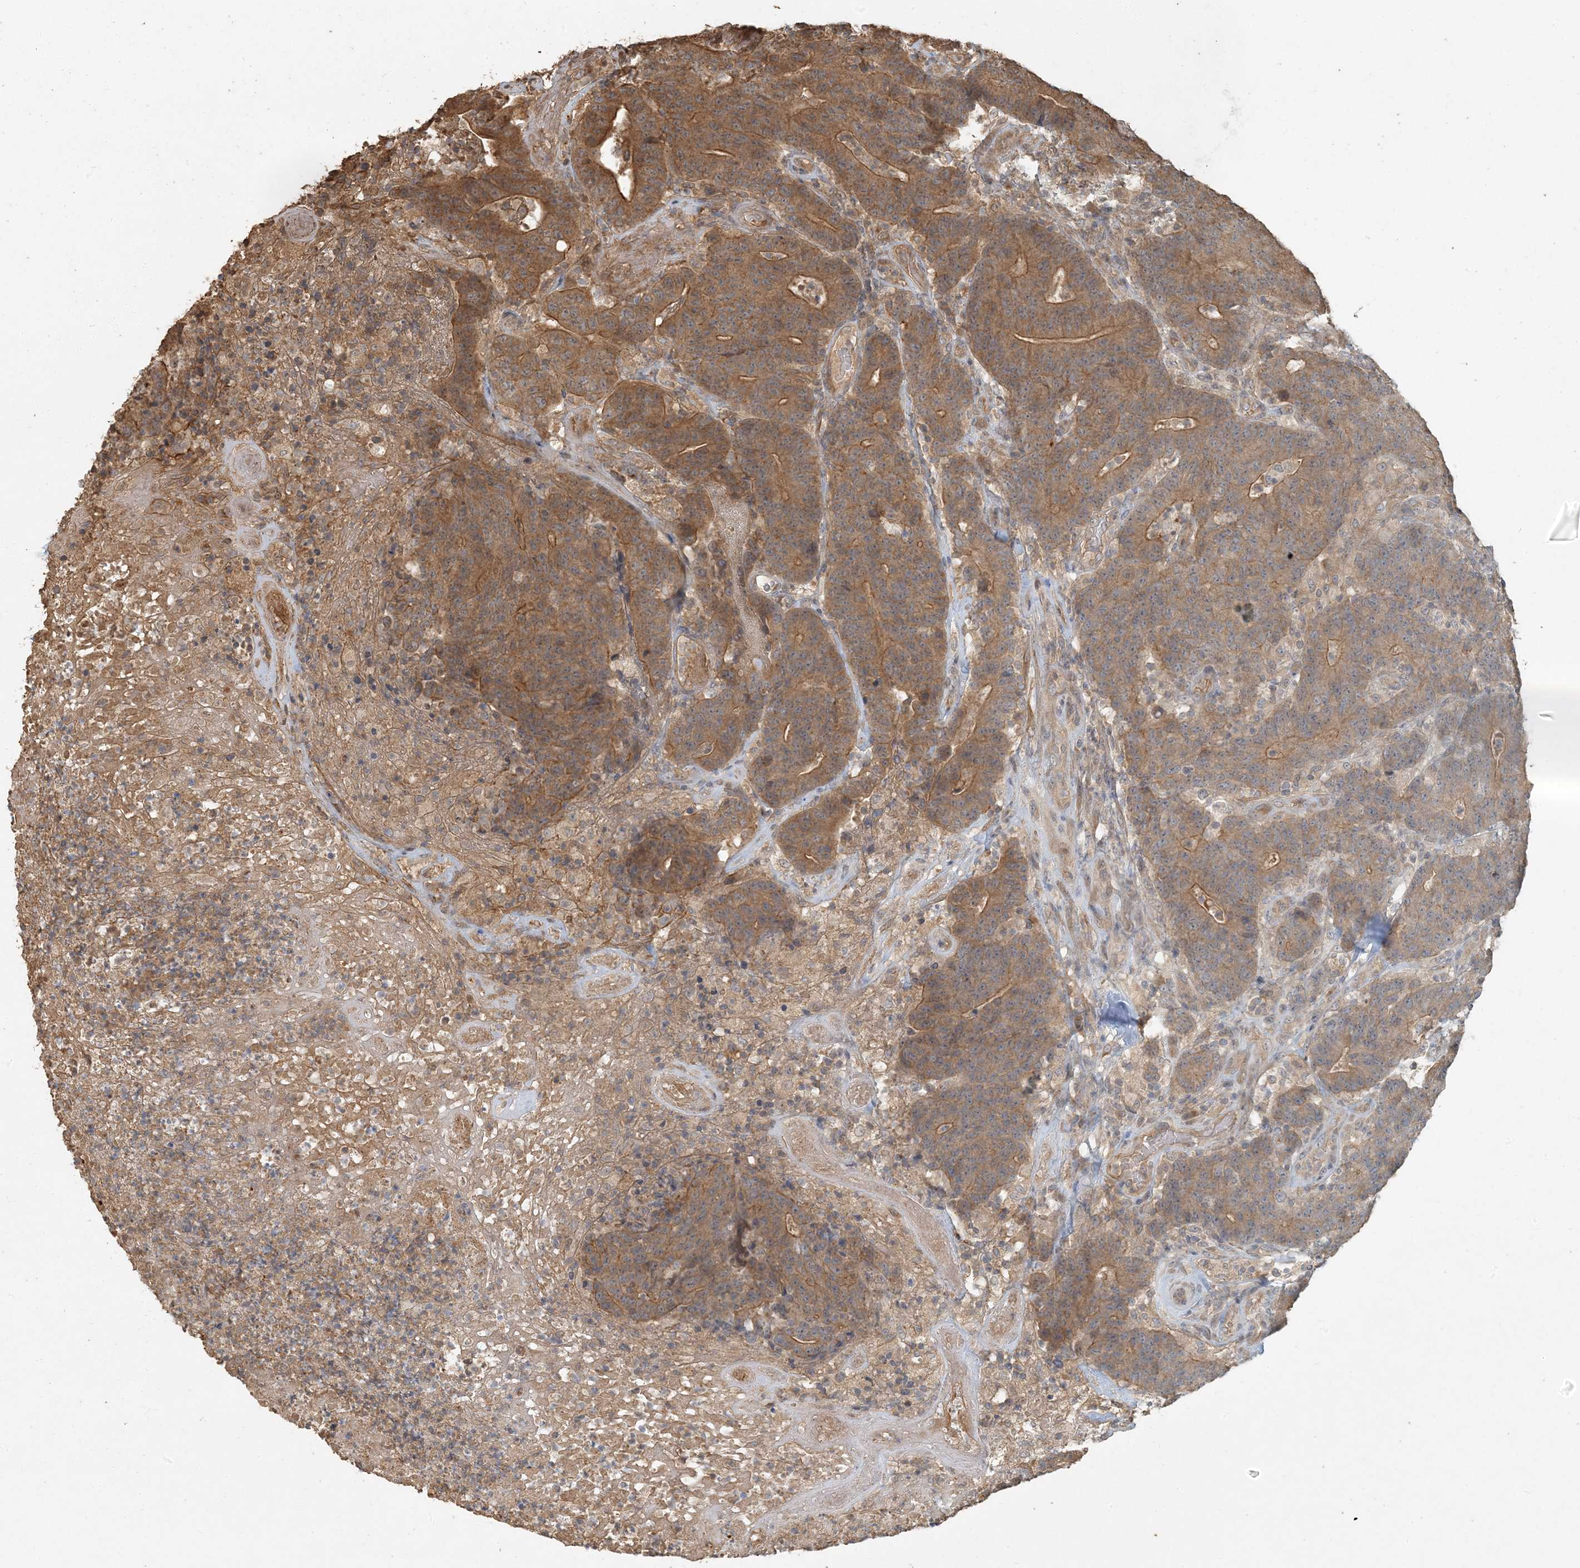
{"staining": {"intensity": "moderate", "quantity": ">75%", "location": "cytoplasmic/membranous"}, "tissue": "colorectal cancer", "cell_type": "Tumor cells", "image_type": "cancer", "snomed": [{"axis": "morphology", "description": "Normal tissue, NOS"}, {"axis": "morphology", "description": "Adenocarcinoma, NOS"}, {"axis": "topography", "description": "Colon"}], "caption": "Immunohistochemical staining of adenocarcinoma (colorectal) reveals medium levels of moderate cytoplasmic/membranous staining in approximately >75% of tumor cells. (DAB (3,3'-diaminobenzidine) = brown stain, brightfield microscopy at high magnification).", "gene": "AK9", "patient": {"sex": "female", "age": 75}}